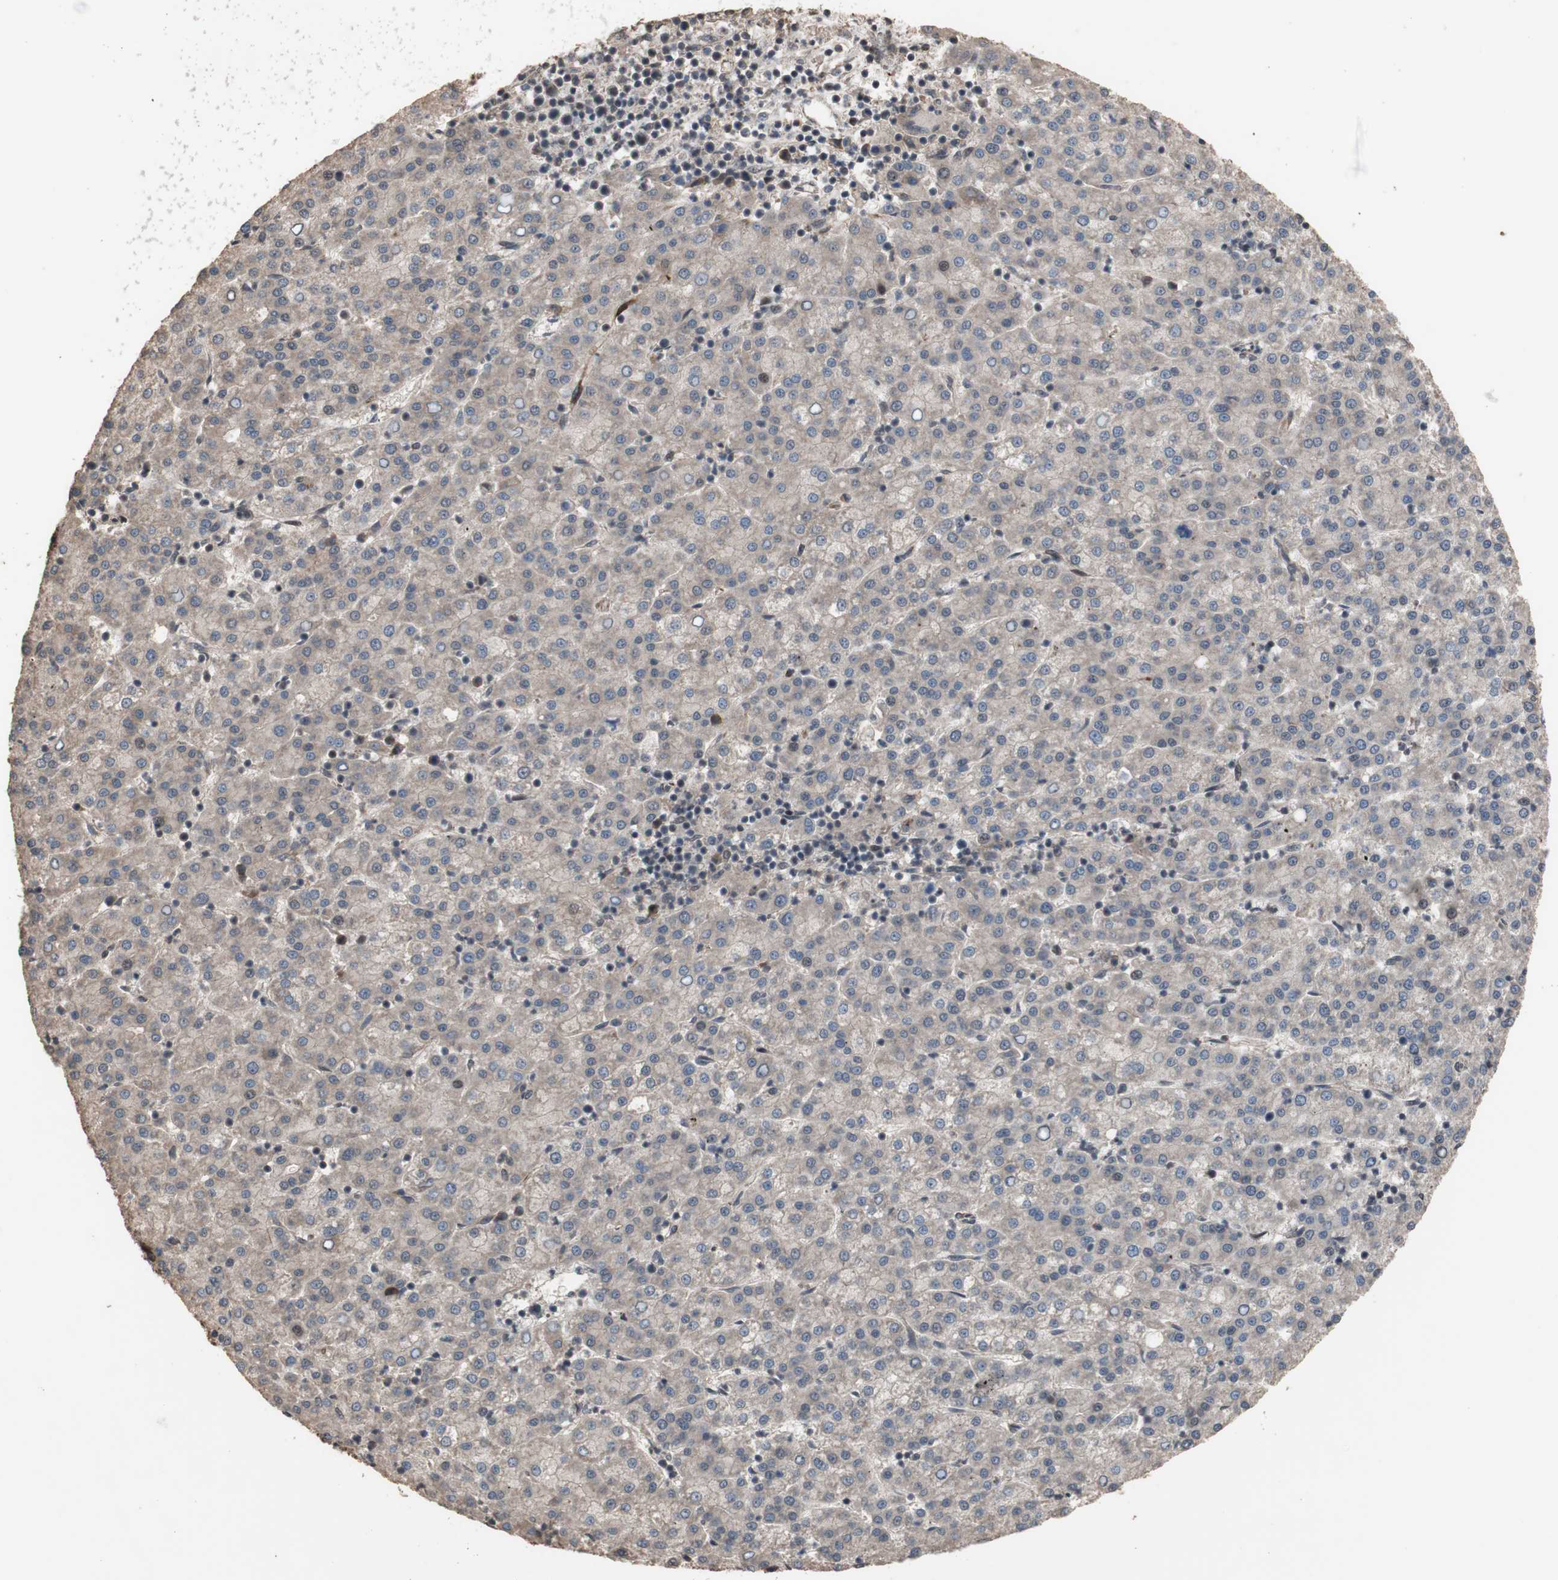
{"staining": {"intensity": "weak", "quantity": ">75%", "location": "cytoplasmic/membranous"}, "tissue": "liver cancer", "cell_type": "Tumor cells", "image_type": "cancer", "snomed": [{"axis": "morphology", "description": "Carcinoma, Hepatocellular, NOS"}, {"axis": "topography", "description": "Liver"}], "caption": "Immunohistochemical staining of human liver cancer demonstrates low levels of weak cytoplasmic/membranous protein expression in approximately >75% of tumor cells. (brown staining indicates protein expression, while blue staining denotes nuclei).", "gene": "KANSL1", "patient": {"sex": "female", "age": 58}}